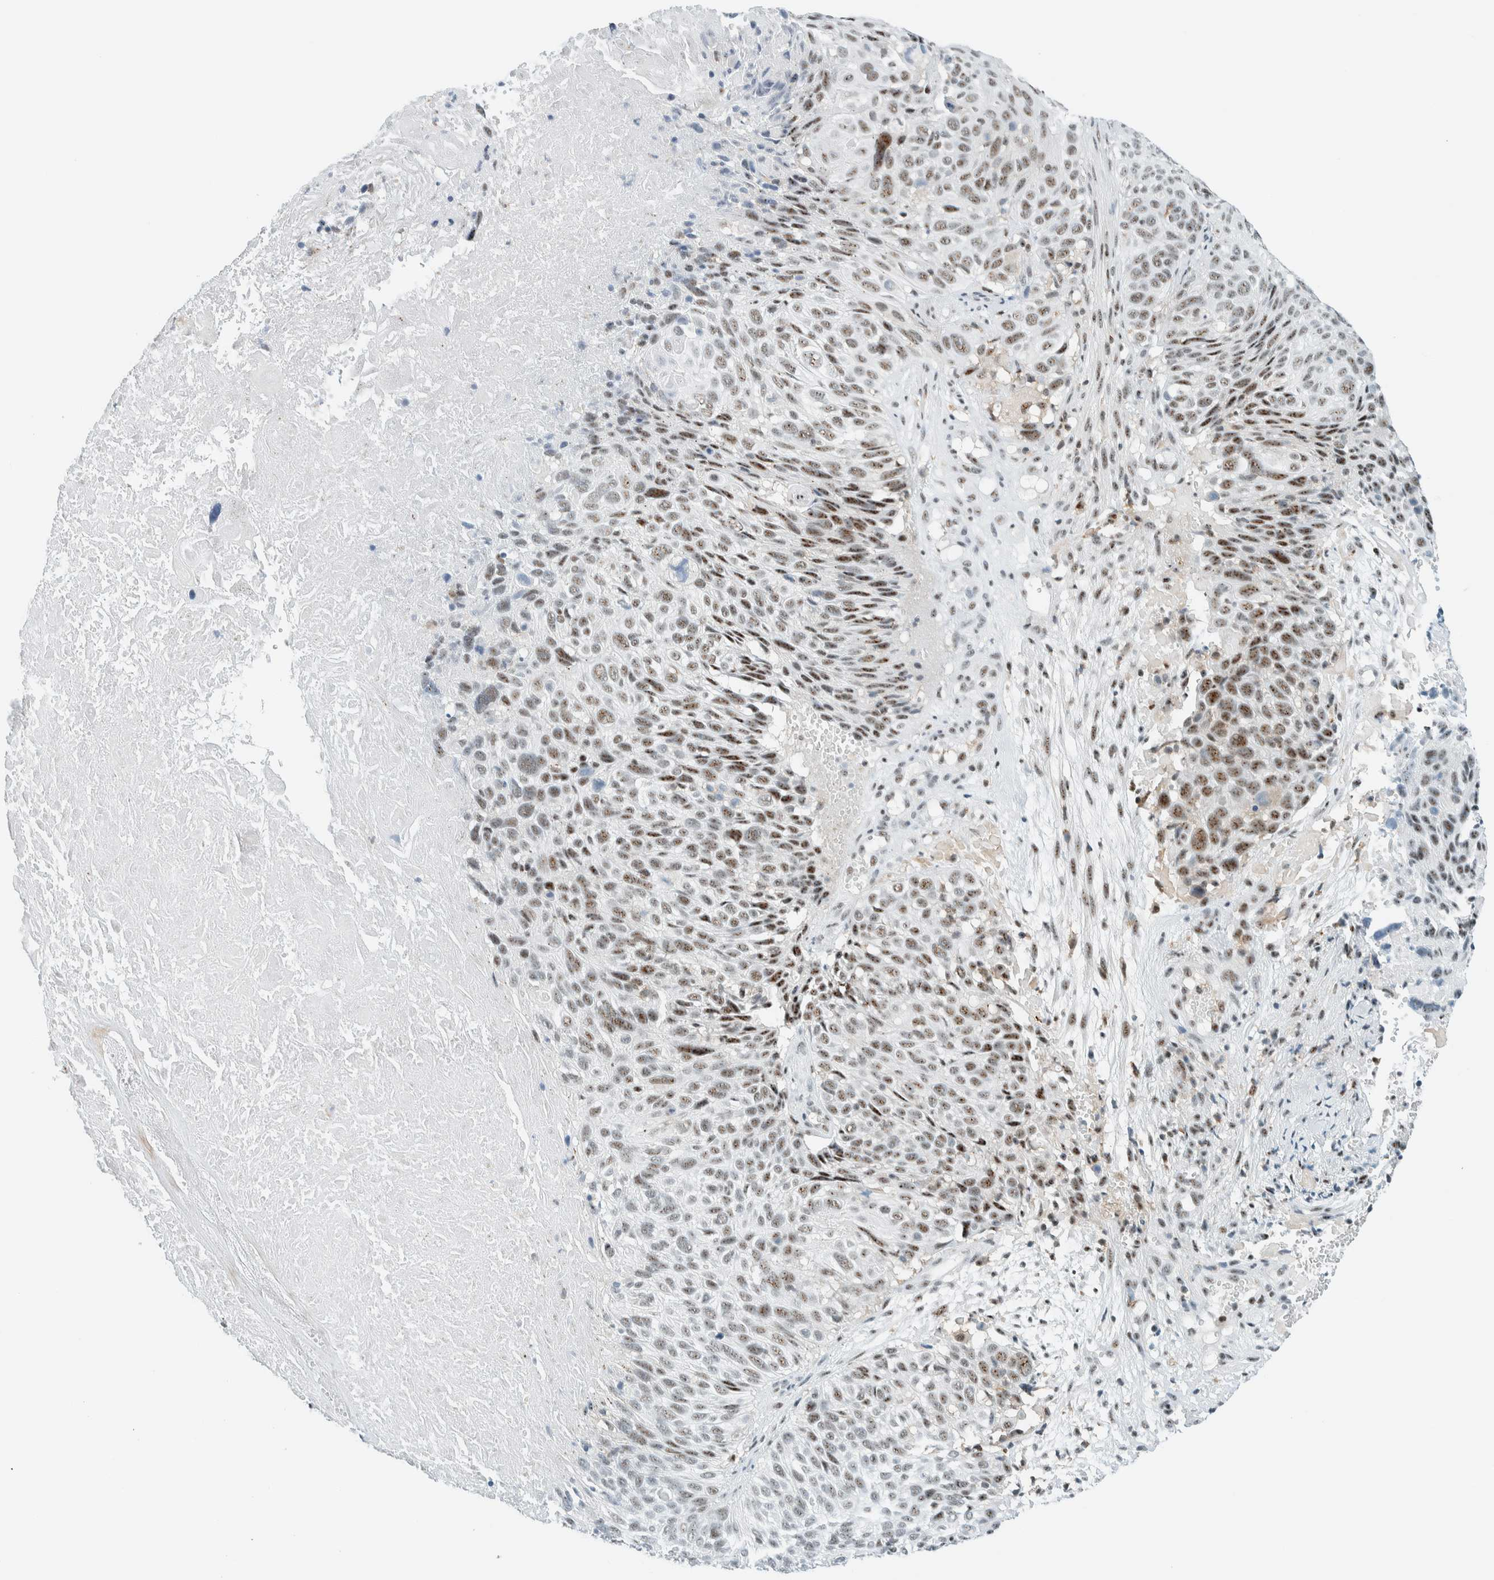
{"staining": {"intensity": "weak", "quantity": ">75%", "location": "nuclear"}, "tissue": "cervical cancer", "cell_type": "Tumor cells", "image_type": "cancer", "snomed": [{"axis": "morphology", "description": "Squamous cell carcinoma, NOS"}, {"axis": "topography", "description": "Cervix"}], "caption": "Human cervical squamous cell carcinoma stained with a protein marker reveals weak staining in tumor cells.", "gene": "CYSRT1", "patient": {"sex": "female", "age": 74}}